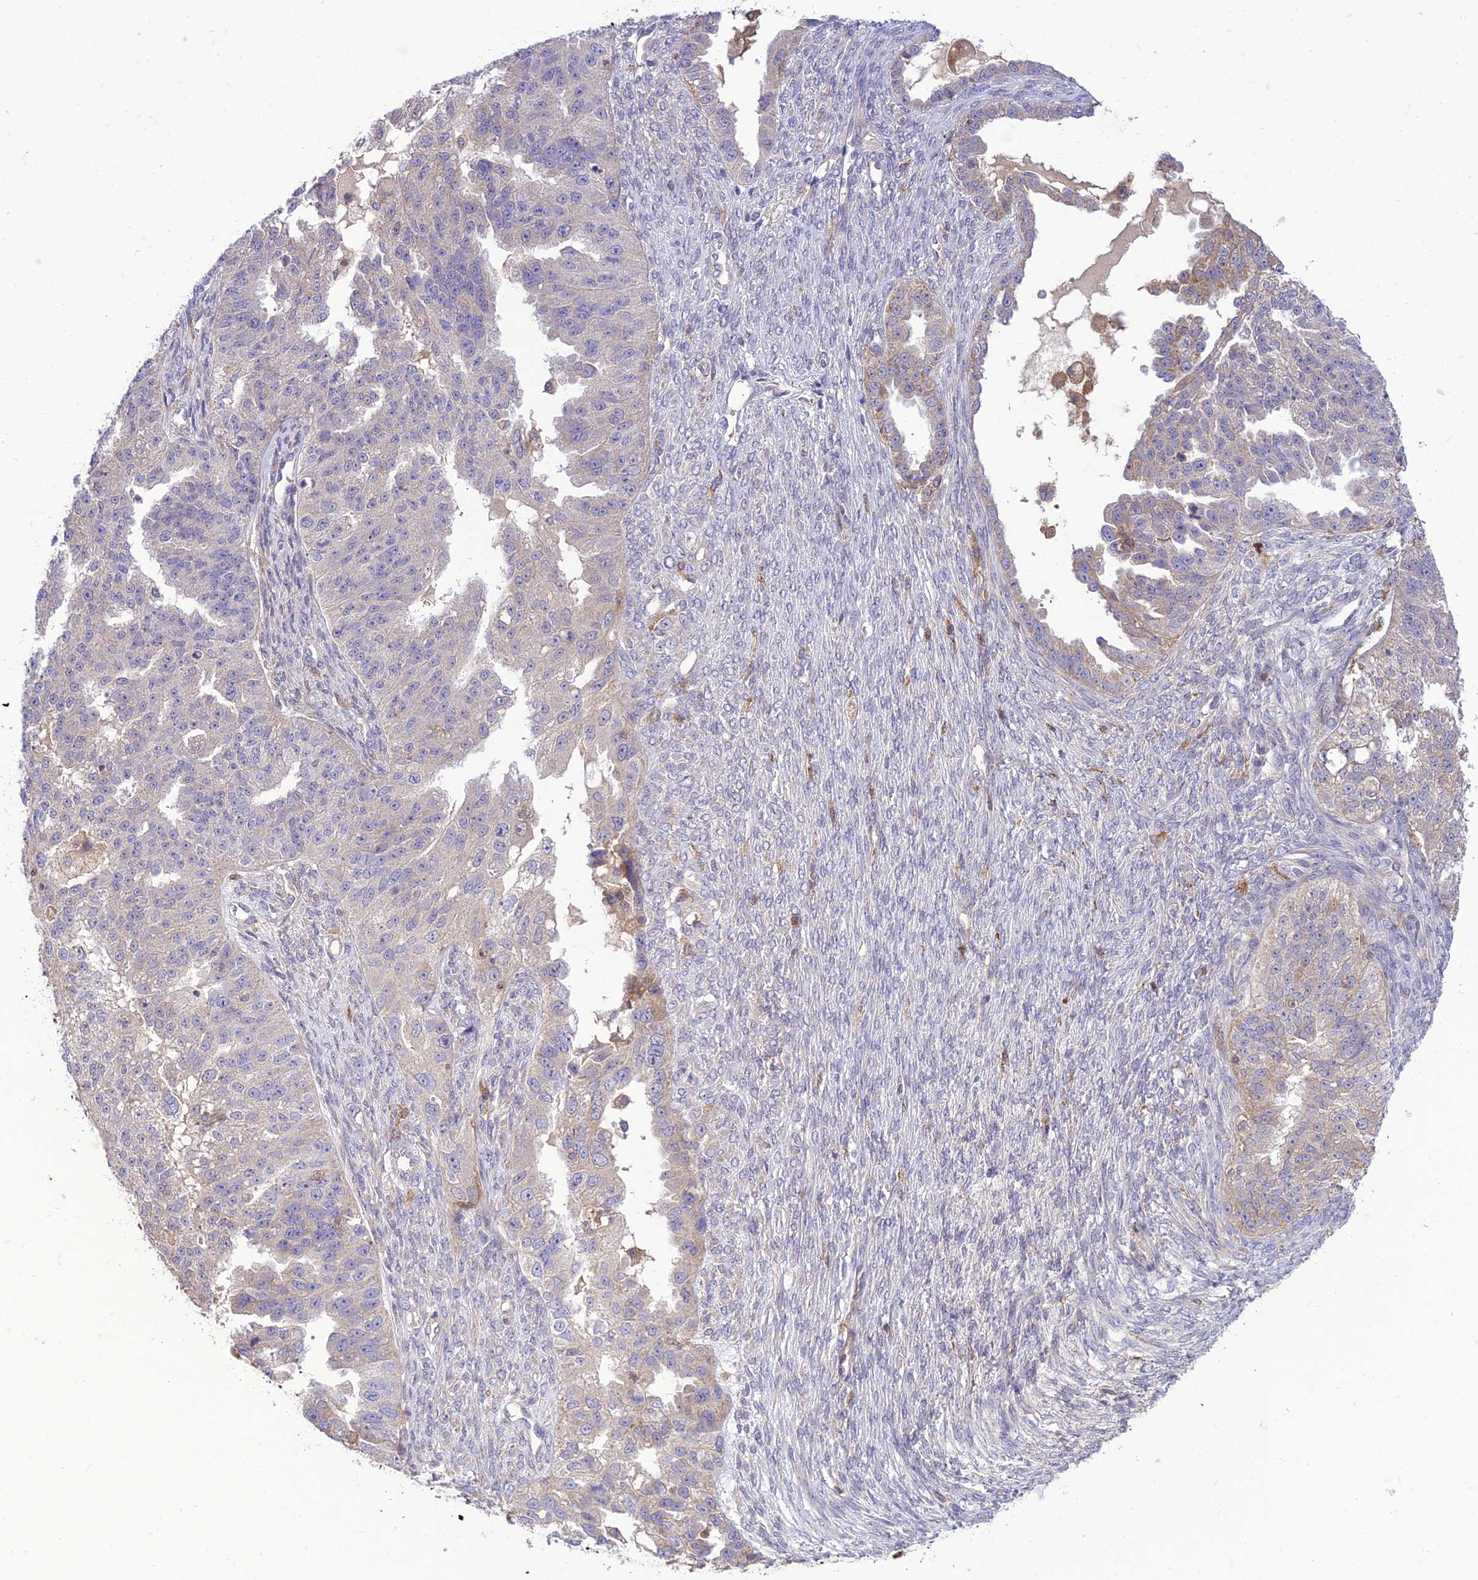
{"staining": {"intensity": "weak", "quantity": "<25%", "location": "cytoplasmic/membranous"}, "tissue": "ovarian cancer", "cell_type": "Tumor cells", "image_type": "cancer", "snomed": [{"axis": "morphology", "description": "Cystadenocarcinoma, serous, NOS"}, {"axis": "topography", "description": "Ovary"}], "caption": "Tumor cells are negative for brown protein staining in ovarian serous cystadenocarcinoma.", "gene": "IRAK3", "patient": {"sex": "female", "age": 58}}